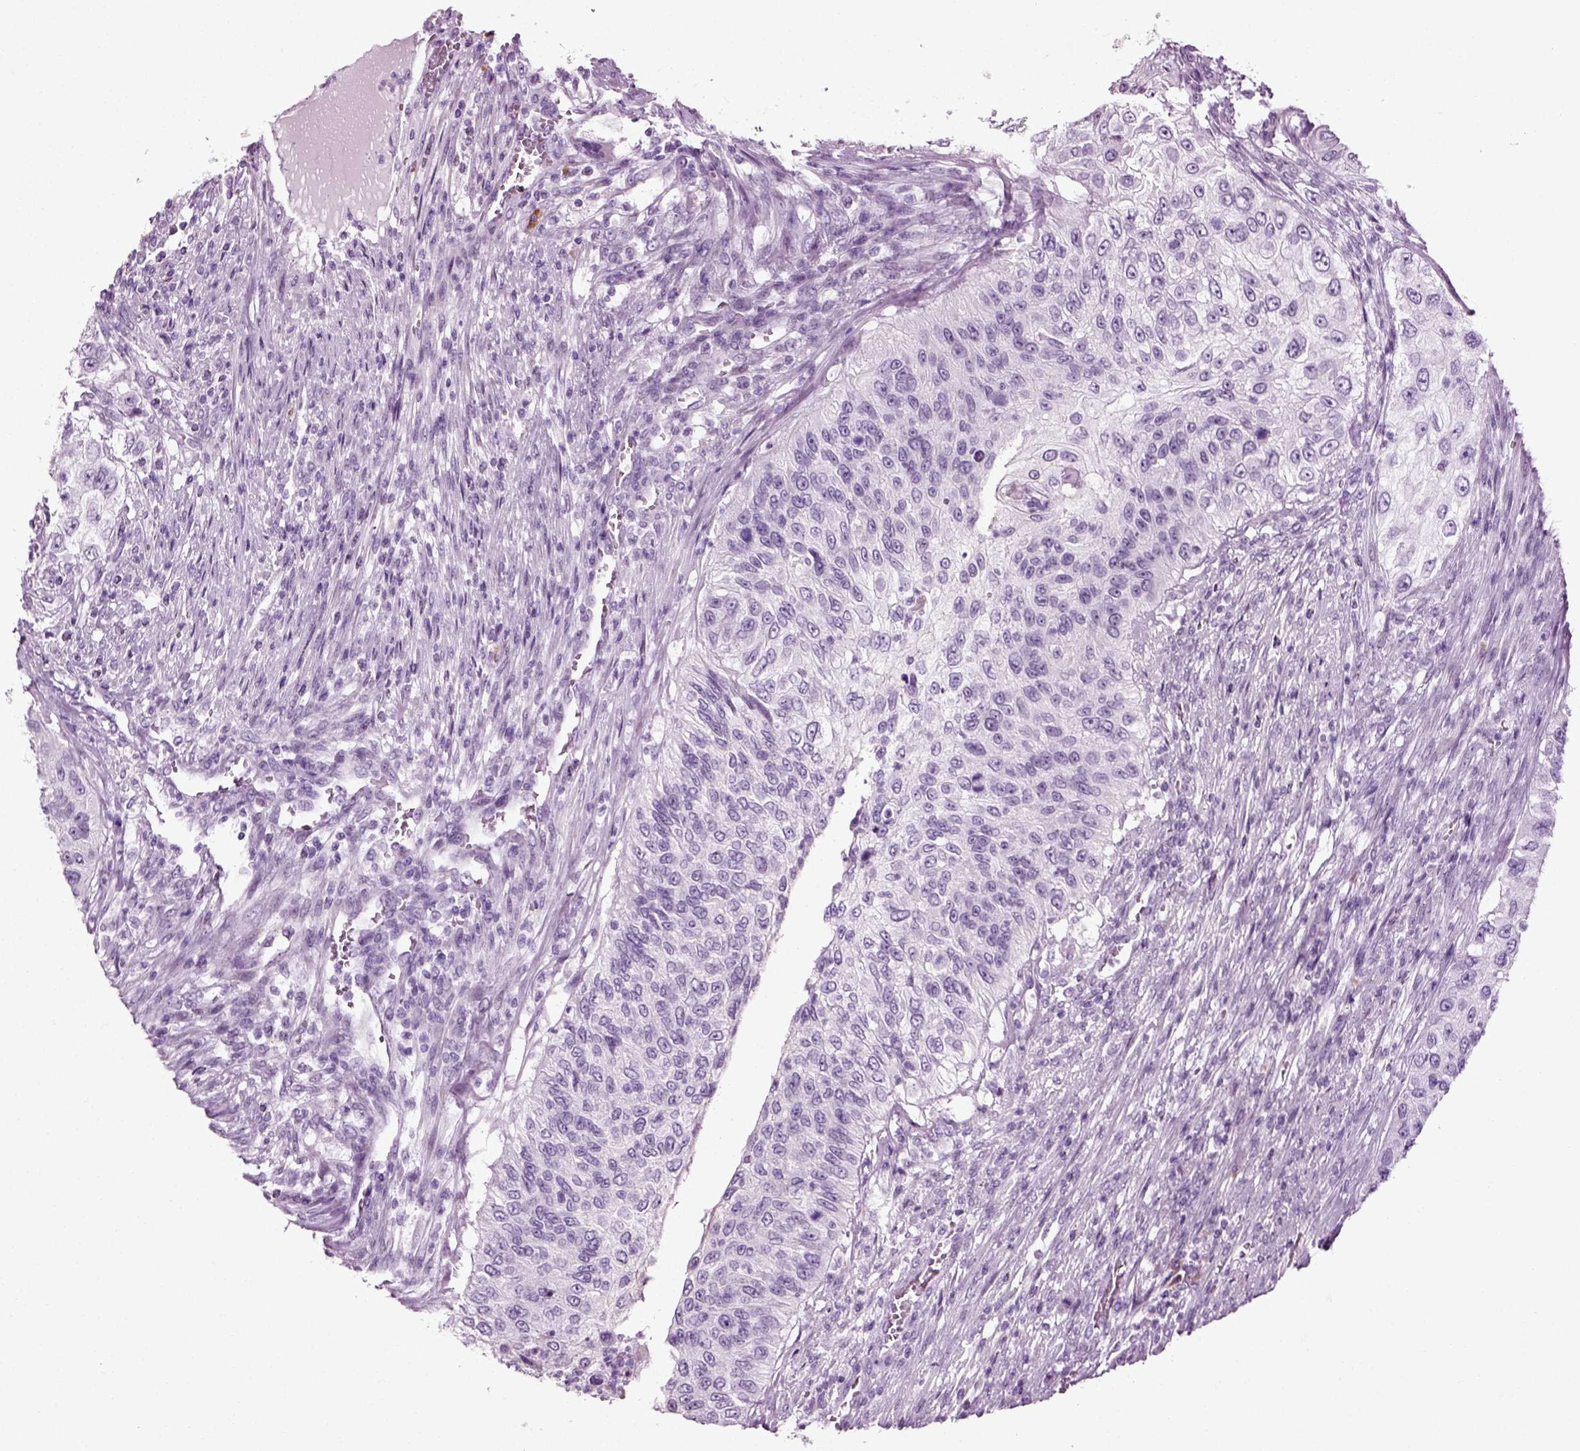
{"staining": {"intensity": "negative", "quantity": "none", "location": "none"}, "tissue": "urothelial cancer", "cell_type": "Tumor cells", "image_type": "cancer", "snomed": [{"axis": "morphology", "description": "Urothelial carcinoma, High grade"}, {"axis": "topography", "description": "Urinary bladder"}], "caption": "A micrograph of human high-grade urothelial carcinoma is negative for staining in tumor cells.", "gene": "SLC26A8", "patient": {"sex": "female", "age": 60}}